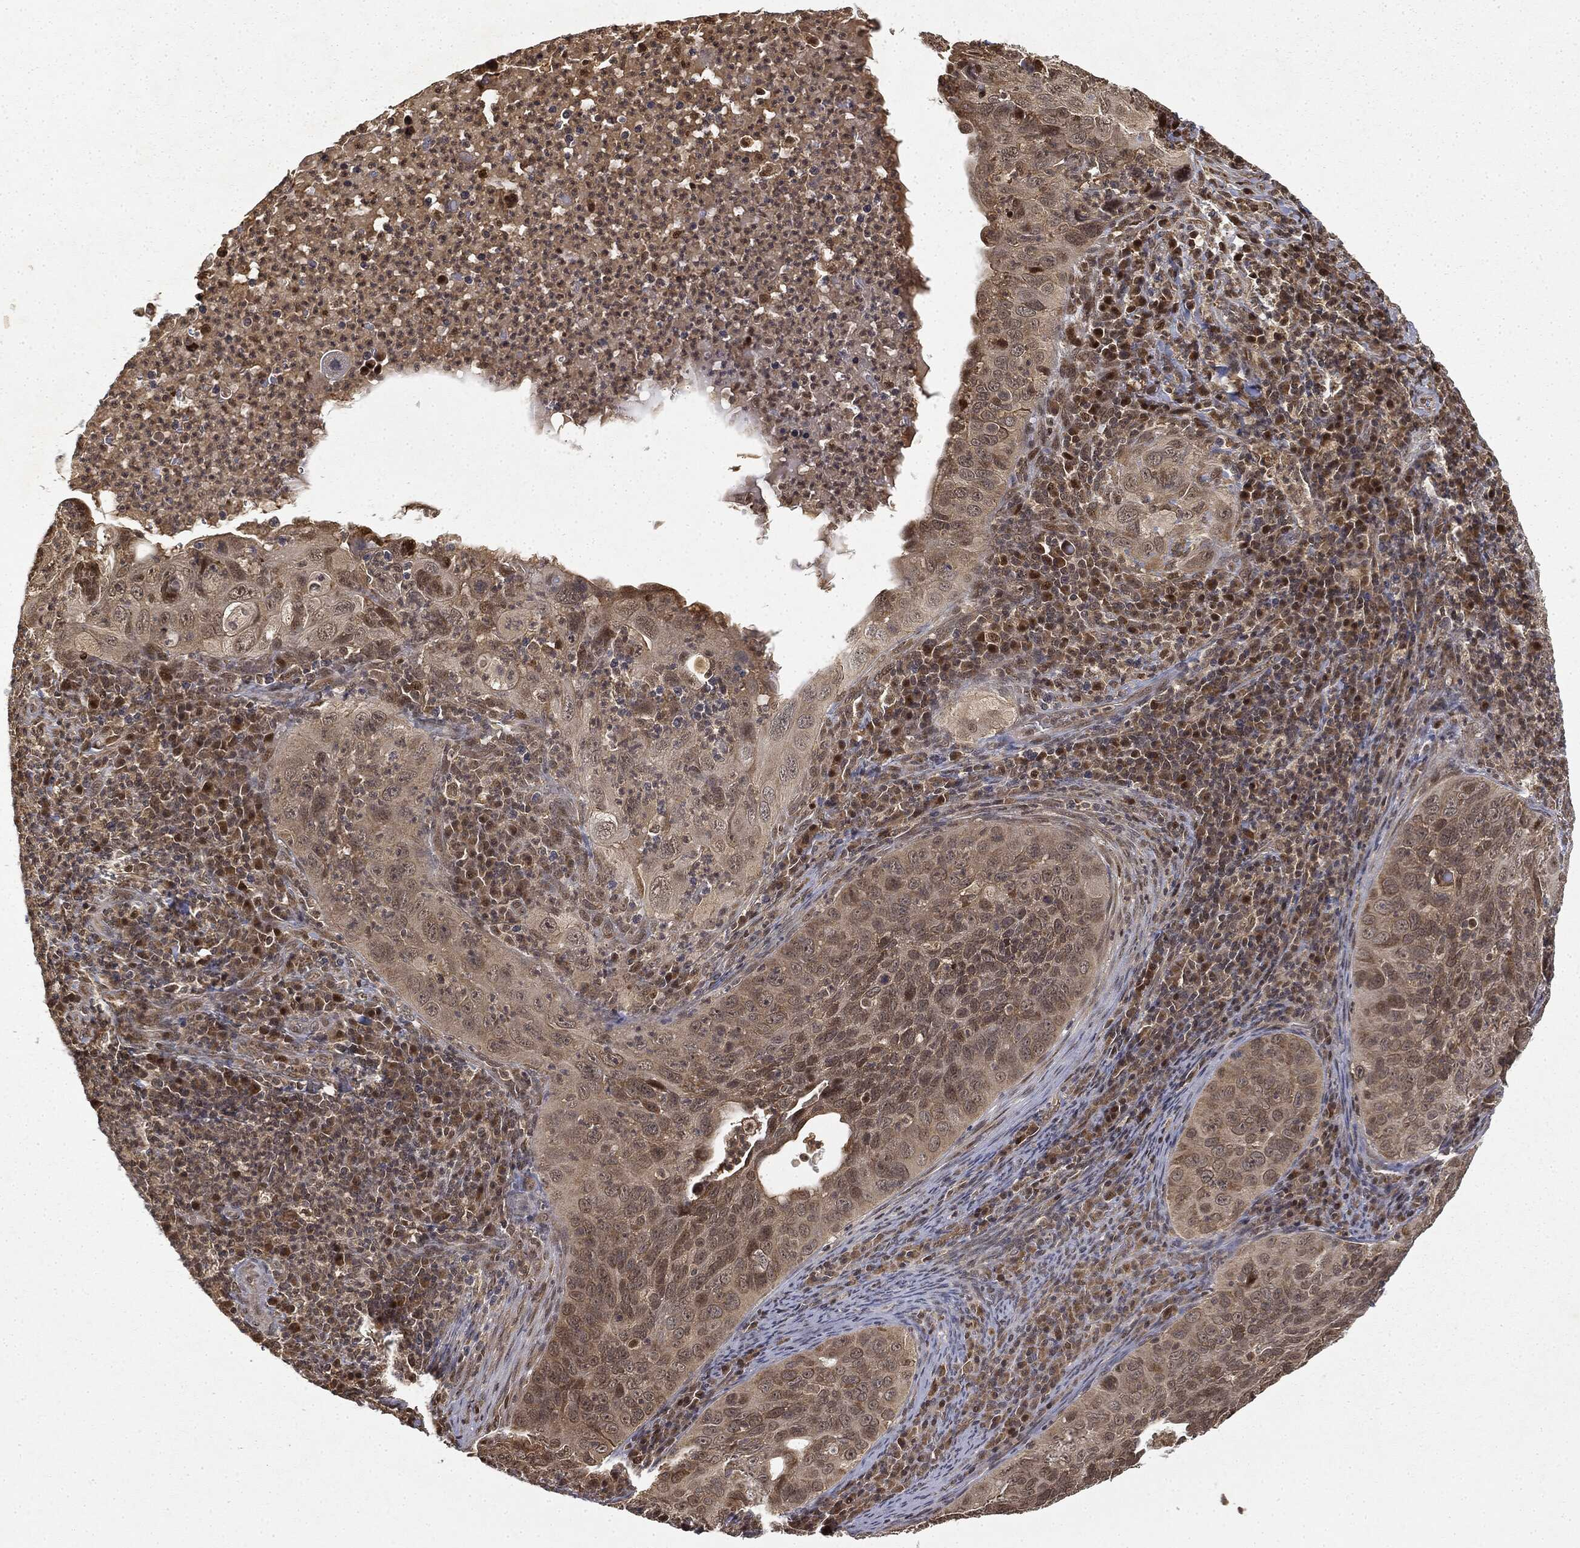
{"staining": {"intensity": "weak", "quantity": "25%-75%", "location": "cytoplasmic/membranous"}, "tissue": "cervical cancer", "cell_type": "Tumor cells", "image_type": "cancer", "snomed": [{"axis": "morphology", "description": "Squamous cell carcinoma, NOS"}, {"axis": "topography", "description": "Cervix"}], "caption": "The photomicrograph demonstrates a brown stain indicating the presence of a protein in the cytoplasmic/membranous of tumor cells in cervical squamous cell carcinoma.", "gene": "ZNHIT6", "patient": {"sex": "female", "age": 26}}